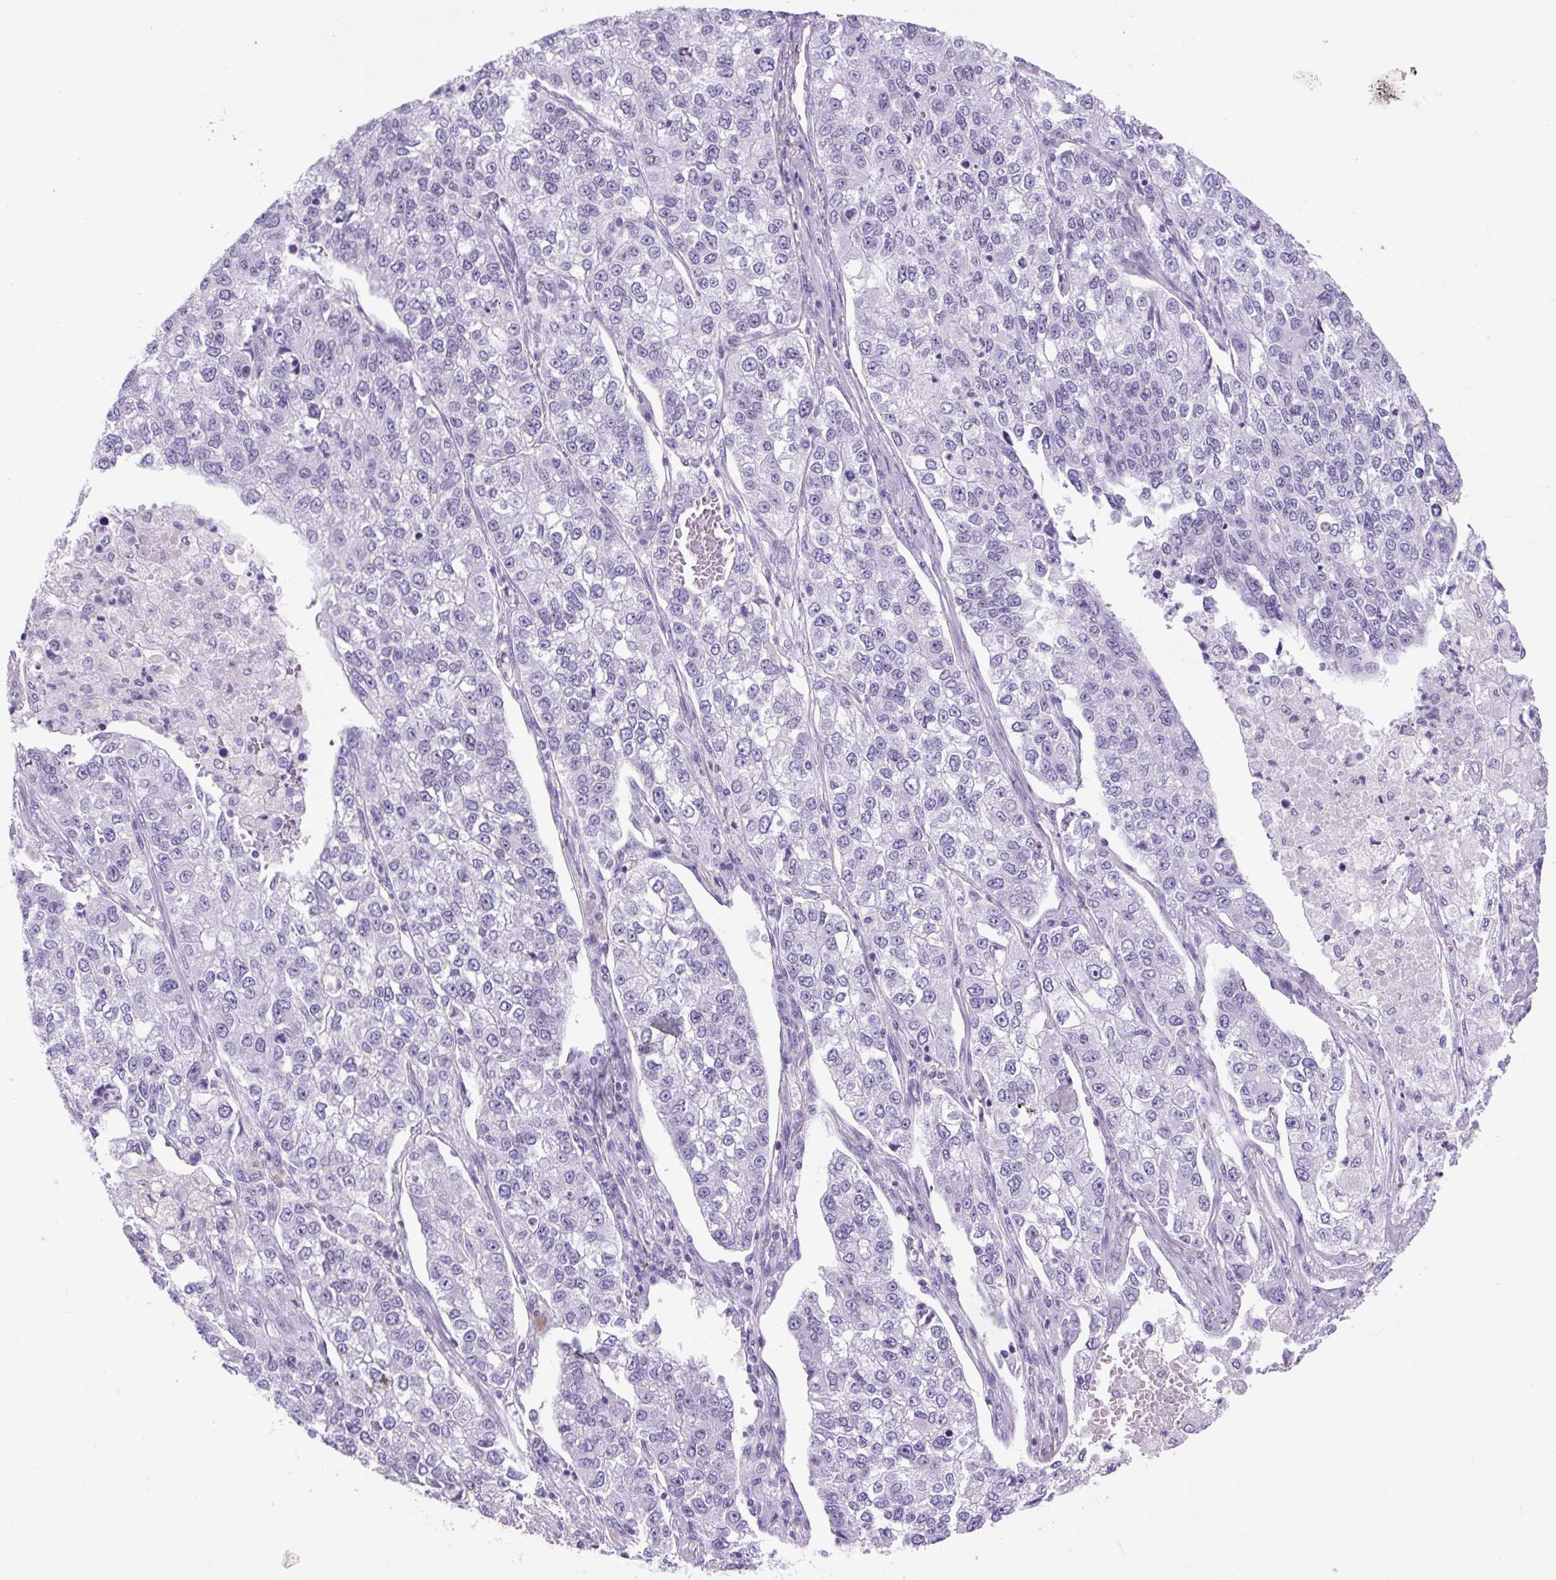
{"staining": {"intensity": "negative", "quantity": "none", "location": "none"}, "tissue": "lung cancer", "cell_type": "Tumor cells", "image_type": "cancer", "snomed": [{"axis": "morphology", "description": "Adenocarcinoma, NOS"}, {"axis": "topography", "description": "Lung"}], "caption": "DAB (3,3'-diaminobenzidine) immunohistochemical staining of human lung cancer displays no significant expression in tumor cells. (DAB (3,3'-diaminobenzidine) immunohistochemistry visualized using brightfield microscopy, high magnification).", "gene": "VPREB1", "patient": {"sex": "male", "age": 49}}